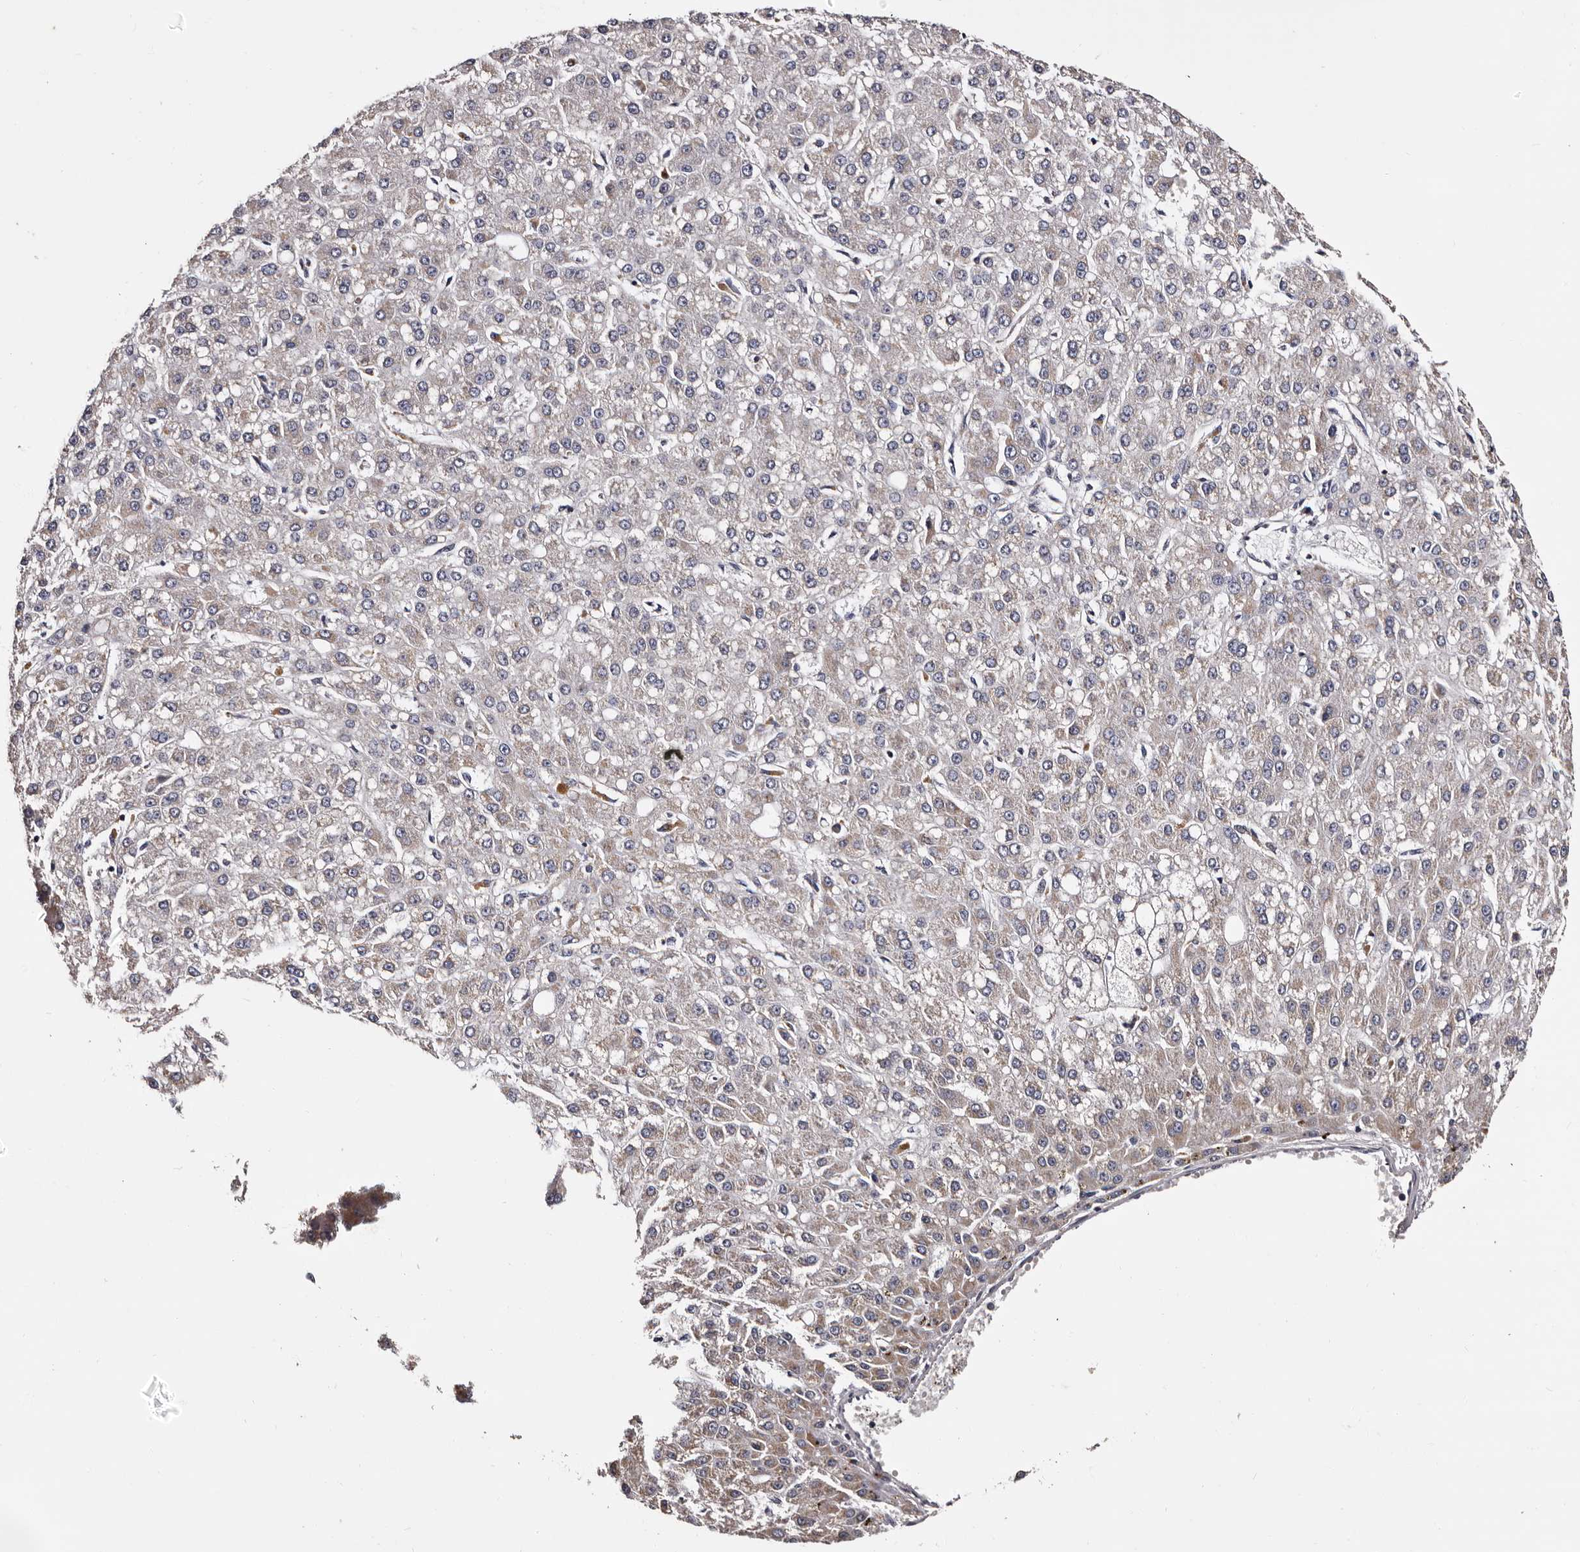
{"staining": {"intensity": "weak", "quantity": "25%-75%", "location": "cytoplasmic/membranous"}, "tissue": "liver cancer", "cell_type": "Tumor cells", "image_type": "cancer", "snomed": [{"axis": "morphology", "description": "Carcinoma, Hepatocellular, NOS"}, {"axis": "topography", "description": "Liver"}], "caption": "Brown immunohistochemical staining in liver hepatocellular carcinoma exhibits weak cytoplasmic/membranous positivity in about 25%-75% of tumor cells.", "gene": "TAF4B", "patient": {"sex": "male", "age": 67}}